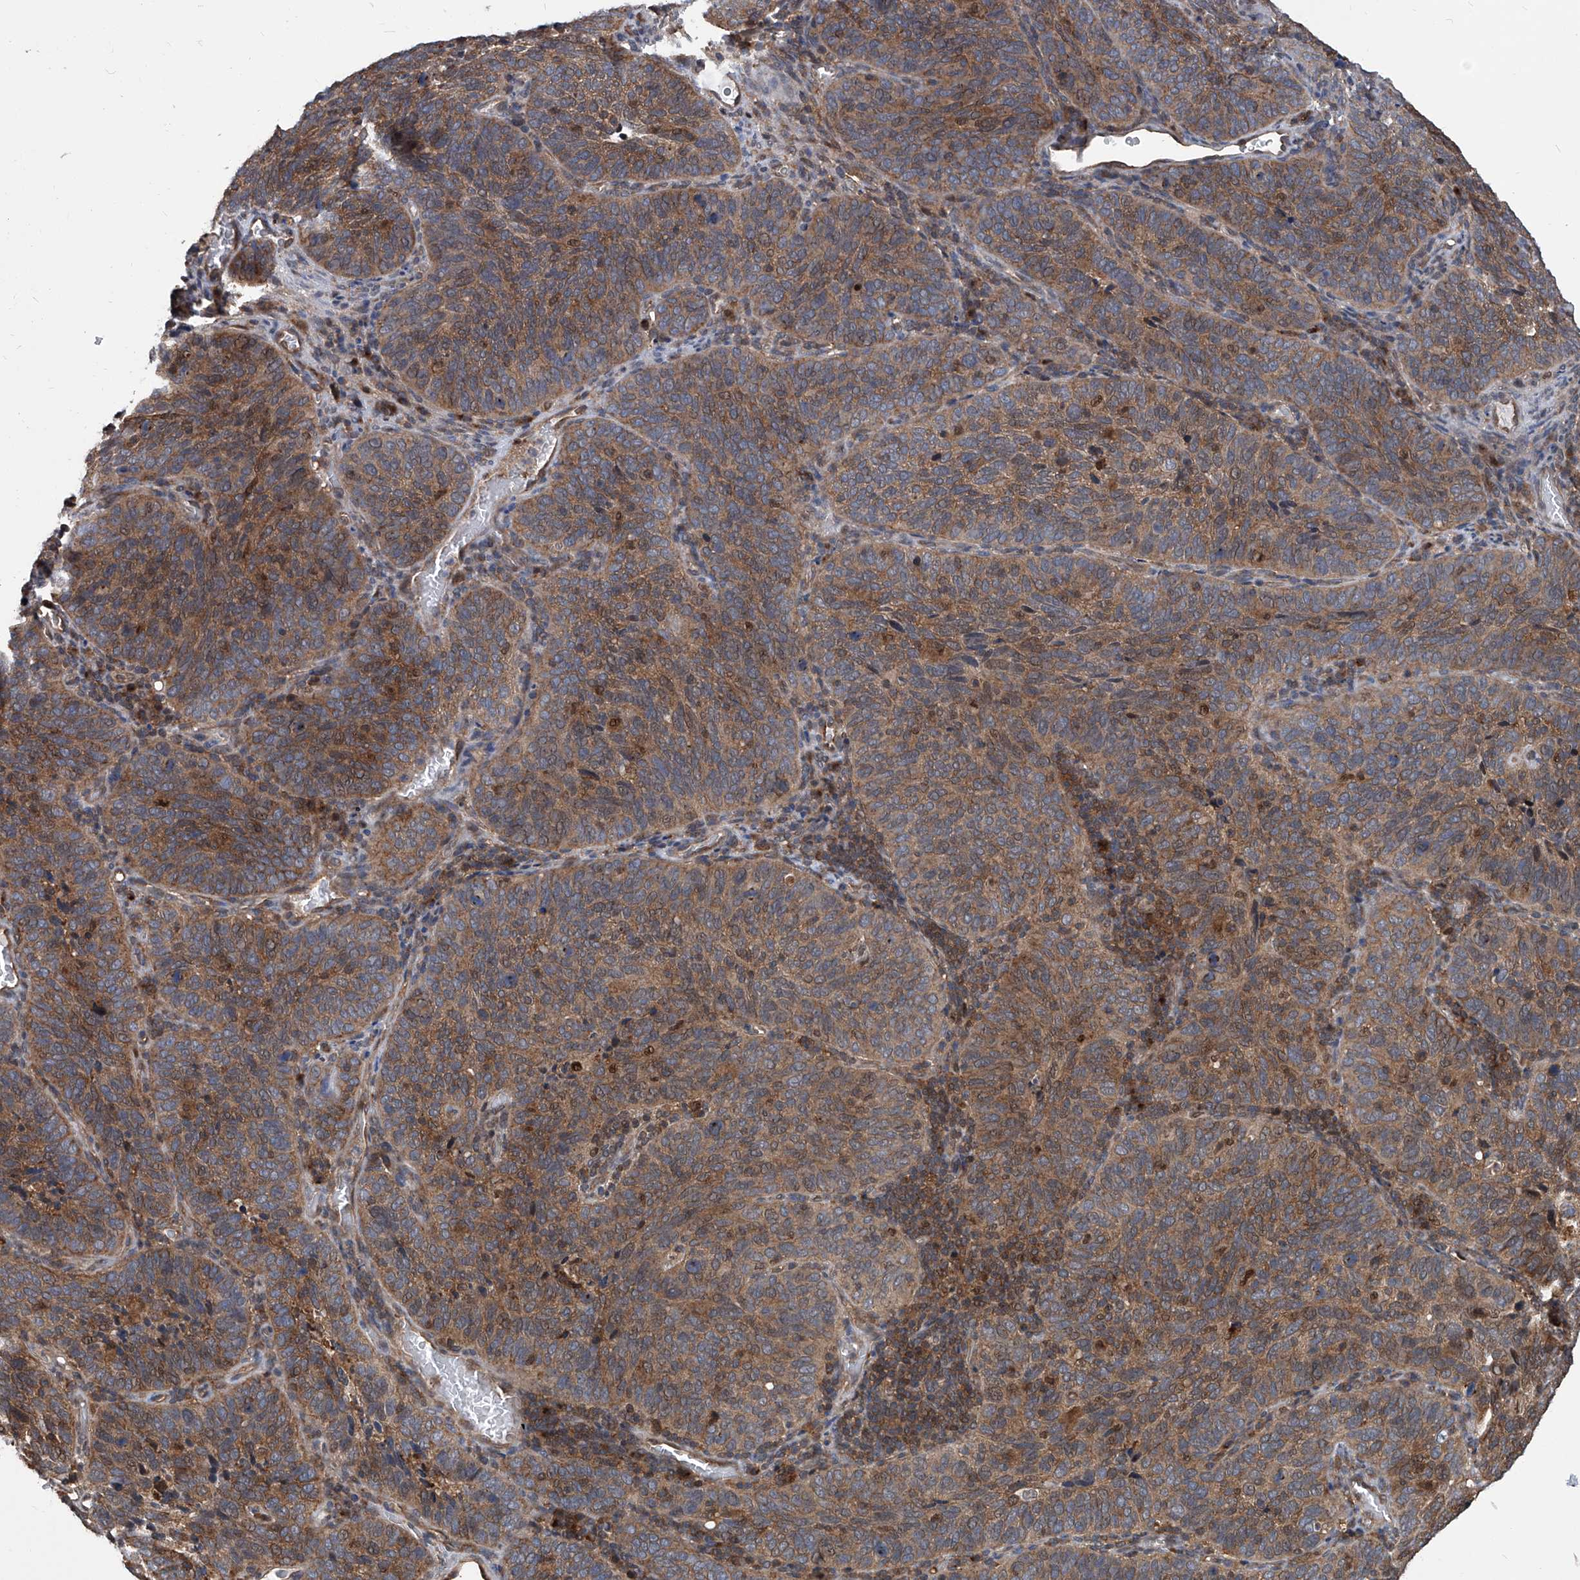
{"staining": {"intensity": "moderate", "quantity": ">75%", "location": "cytoplasmic/membranous,nuclear"}, "tissue": "cervical cancer", "cell_type": "Tumor cells", "image_type": "cancer", "snomed": [{"axis": "morphology", "description": "Squamous cell carcinoma, NOS"}, {"axis": "topography", "description": "Cervix"}], "caption": "Protein expression by immunohistochemistry shows moderate cytoplasmic/membranous and nuclear staining in about >75% of tumor cells in squamous cell carcinoma (cervical). (DAB (3,3'-diaminobenzidine) IHC with brightfield microscopy, high magnification).", "gene": "PSMB1", "patient": {"sex": "female", "age": 60}}